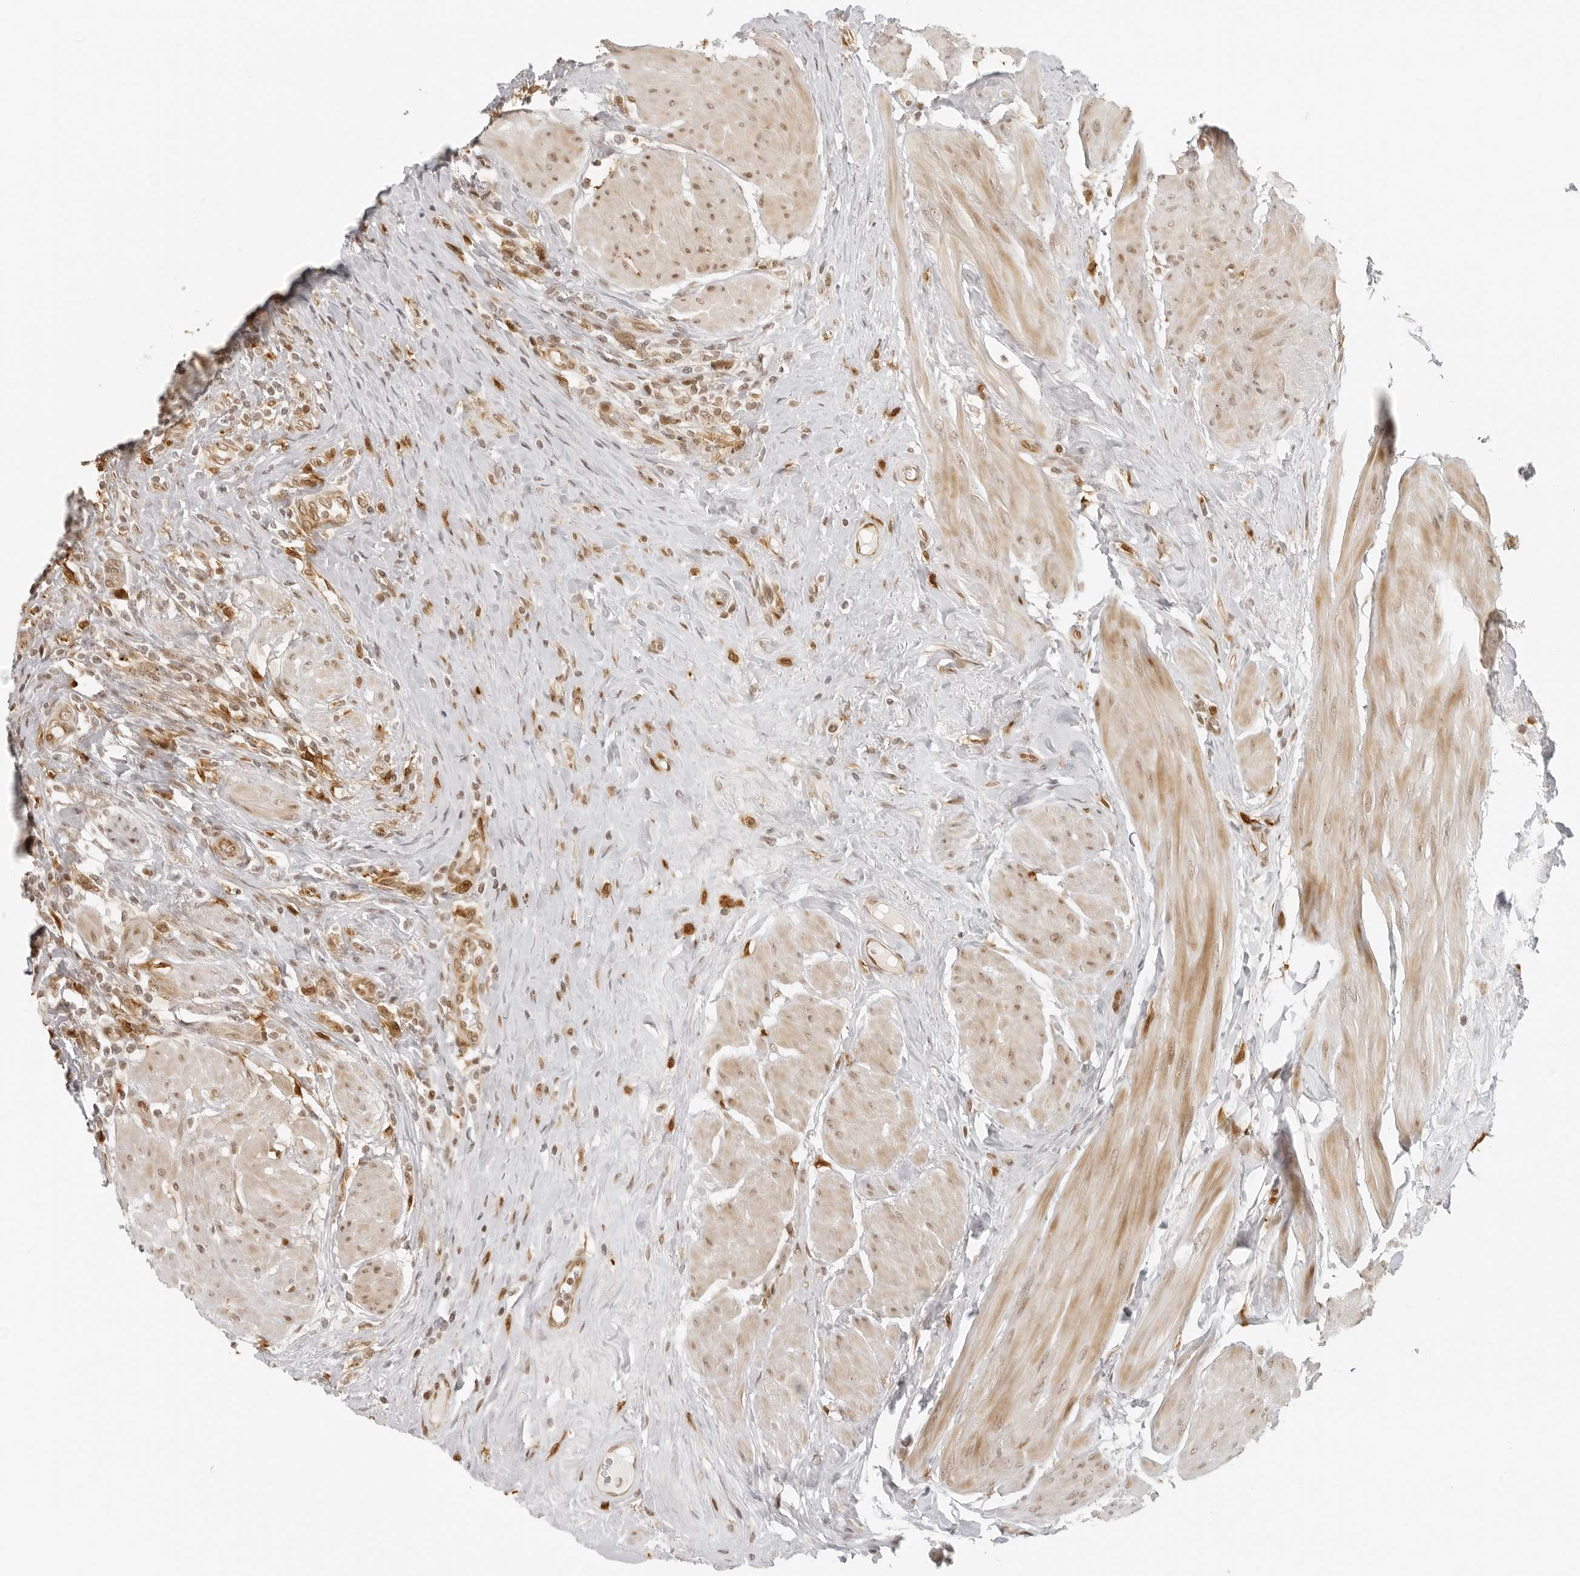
{"staining": {"intensity": "moderate", "quantity": ">75%", "location": "nuclear"}, "tissue": "urothelial cancer", "cell_type": "Tumor cells", "image_type": "cancer", "snomed": [{"axis": "morphology", "description": "Normal tissue, NOS"}, {"axis": "morphology", "description": "Urothelial carcinoma, Low grade"}, {"axis": "topography", "description": "Smooth muscle"}, {"axis": "topography", "description": "Urinary bladder"}], "caption": "Protein analysis of urothelial cancer tissue displays moderate nuclear positivity in about >75% of tumor cells. The staining was performed using DAB to visualize the protein expression in brown, while the nuclei were stained in blue with hematoxylin (Magnification: 20x).", "gene": "ZNF407", "patient": {"sex": "male", "age": 60}}